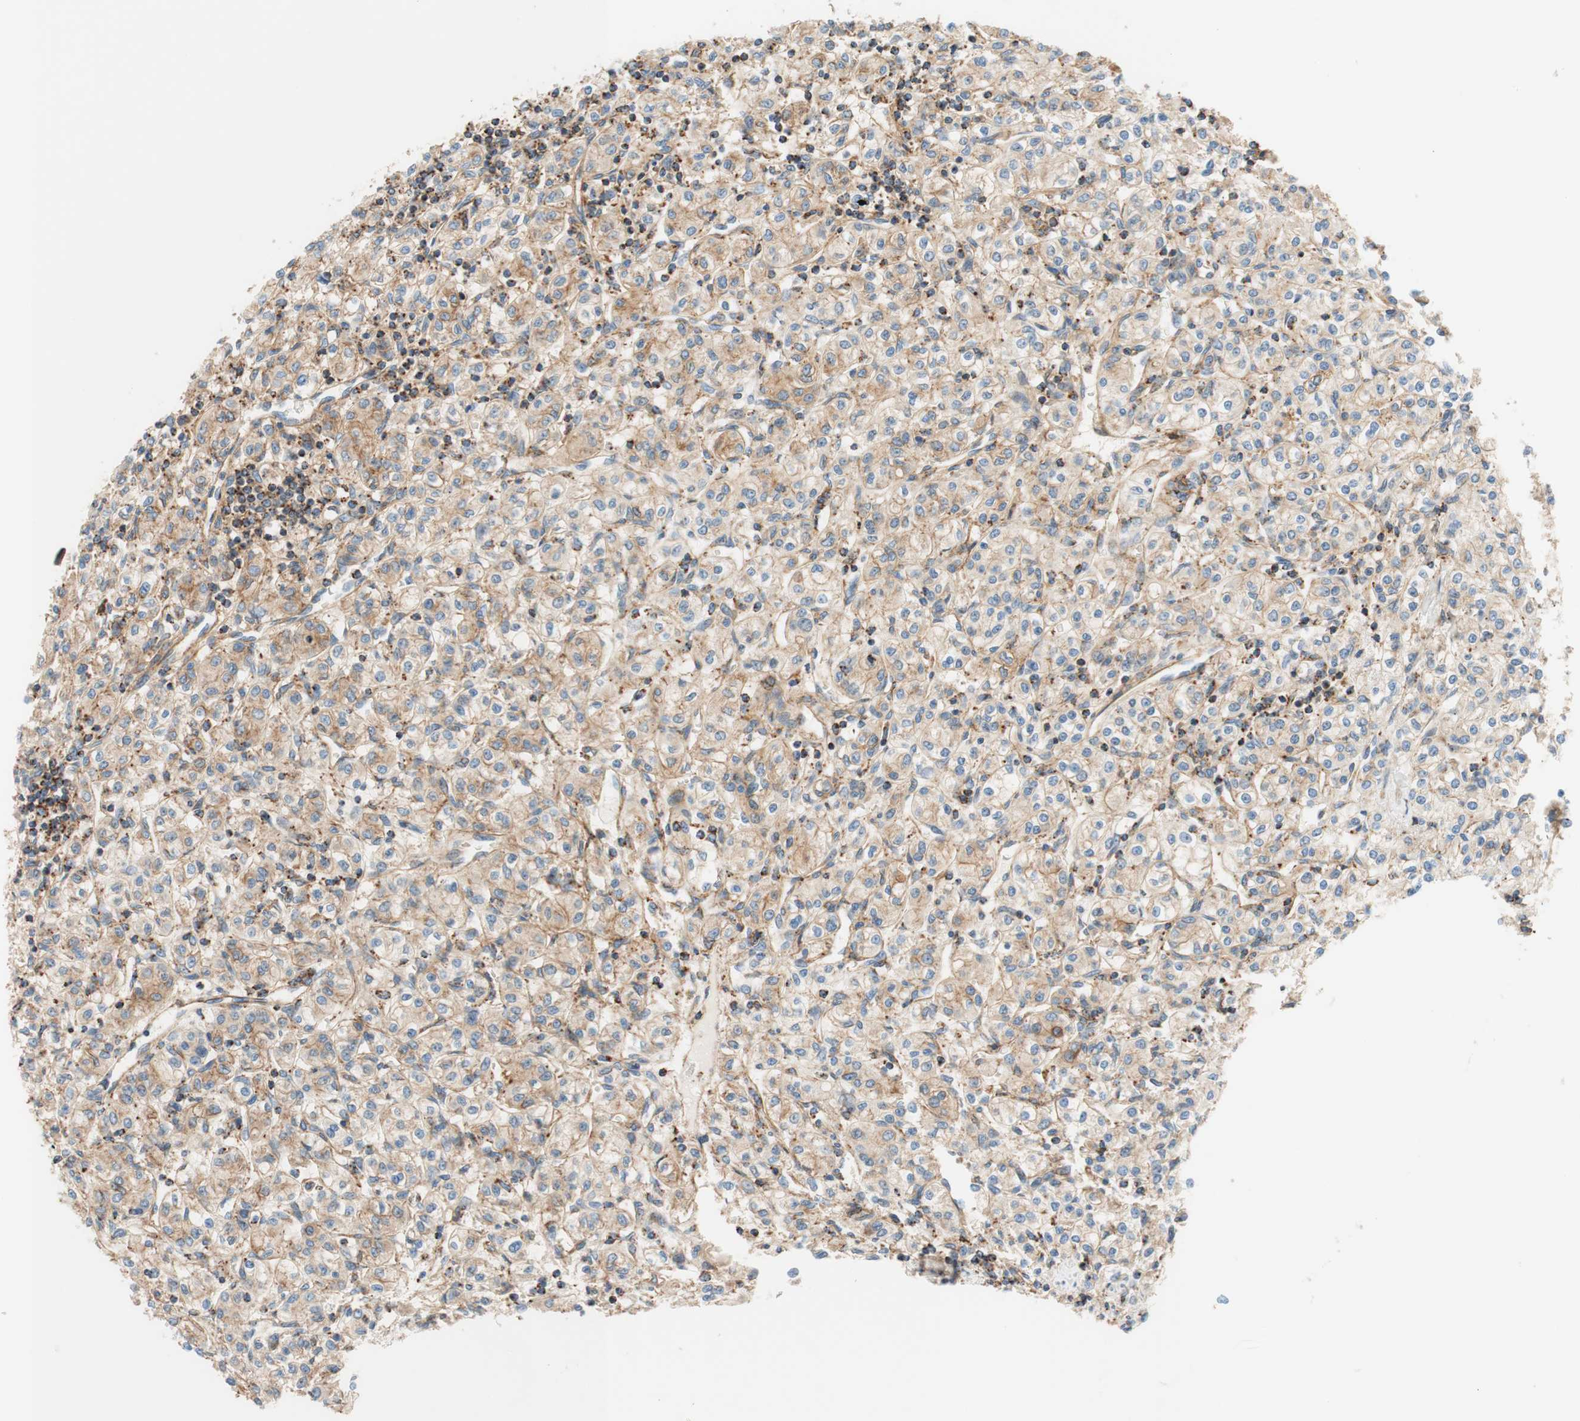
{"staining": {"intensity": "moderate", "quantity": ">75%", "location": "cytoplasmic/membranous"}, "tissue": "renal cancer", "cell_type": "Tumor cells", "image_type": "cancer", "snomed": [{"axis": "morphology", "description": "Adenocarcinoma, NOS"}, {"axis": "topography", "description": "Kidney"}], "caption": "Brown immunohistochemical staining in human renal adenocarcinoma exhibits moderate cytoplasmic/membranous staining in about >75% of tumor cells.", "gene": "VPS26A", "patient": {"sex": "male", "age": 77}}